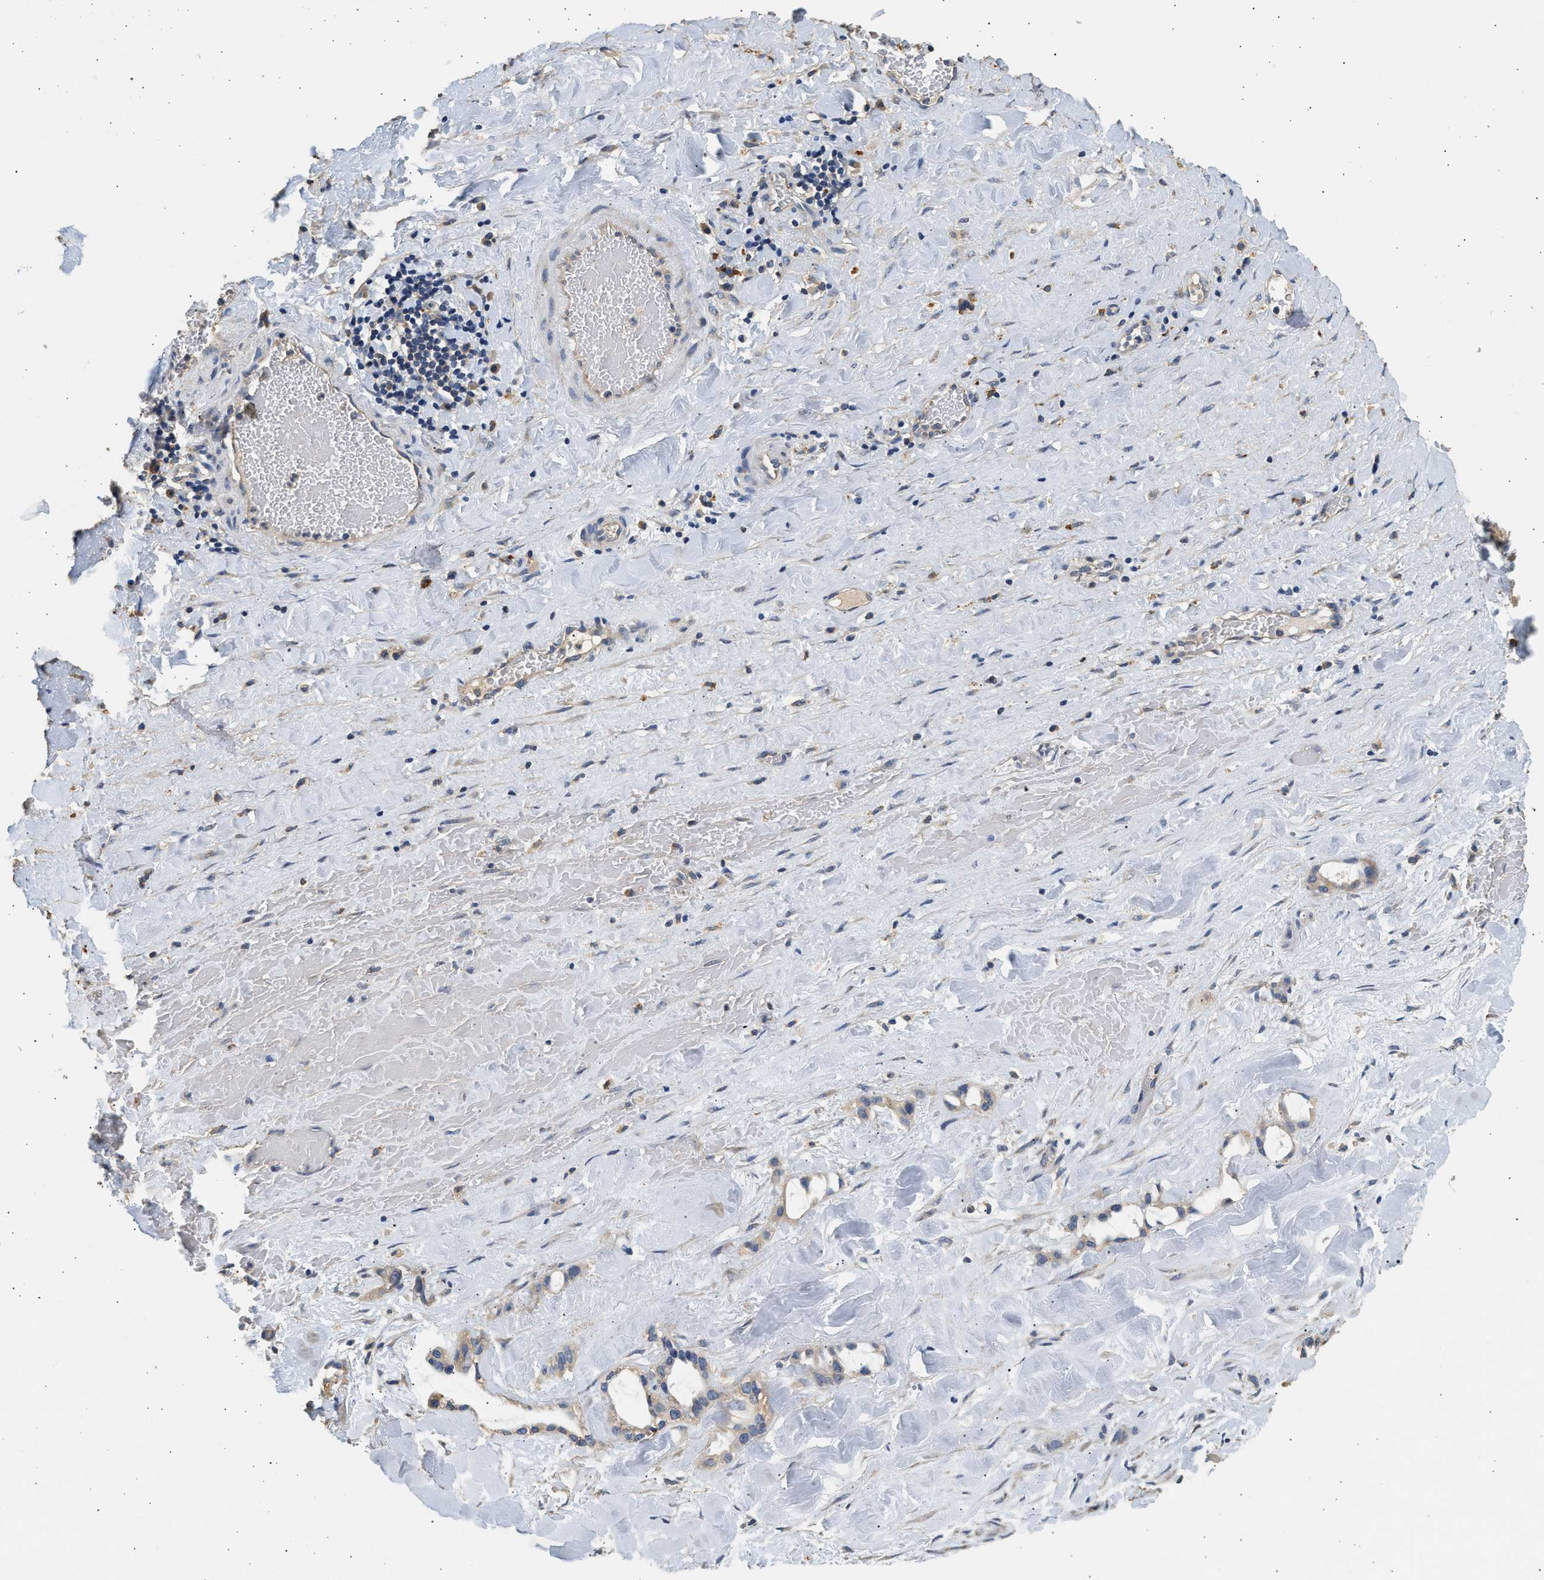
{"staining": {"intensity": "weak", "quantity": "25%-75%", "location": "cytoplasmic/membranous"}, "tissue": "liver cancer", "cell_type": "Tumor cells", "image_type": "cancer", "snomed": [{"axis": "morphology", "description": "Cholangiocarcinoma"}, {"axis": "topography", "description": "Liver"}], "caption": "Protein expression analysis of liver cancer reveals weak cytoplasmic/membranous expression in about 25%-75% of tumor cells. The protein is shown in brown color, while the nuclei are stained blue.", "gene": "WDR31", "patient": {"sex": "female", "age": 65}}